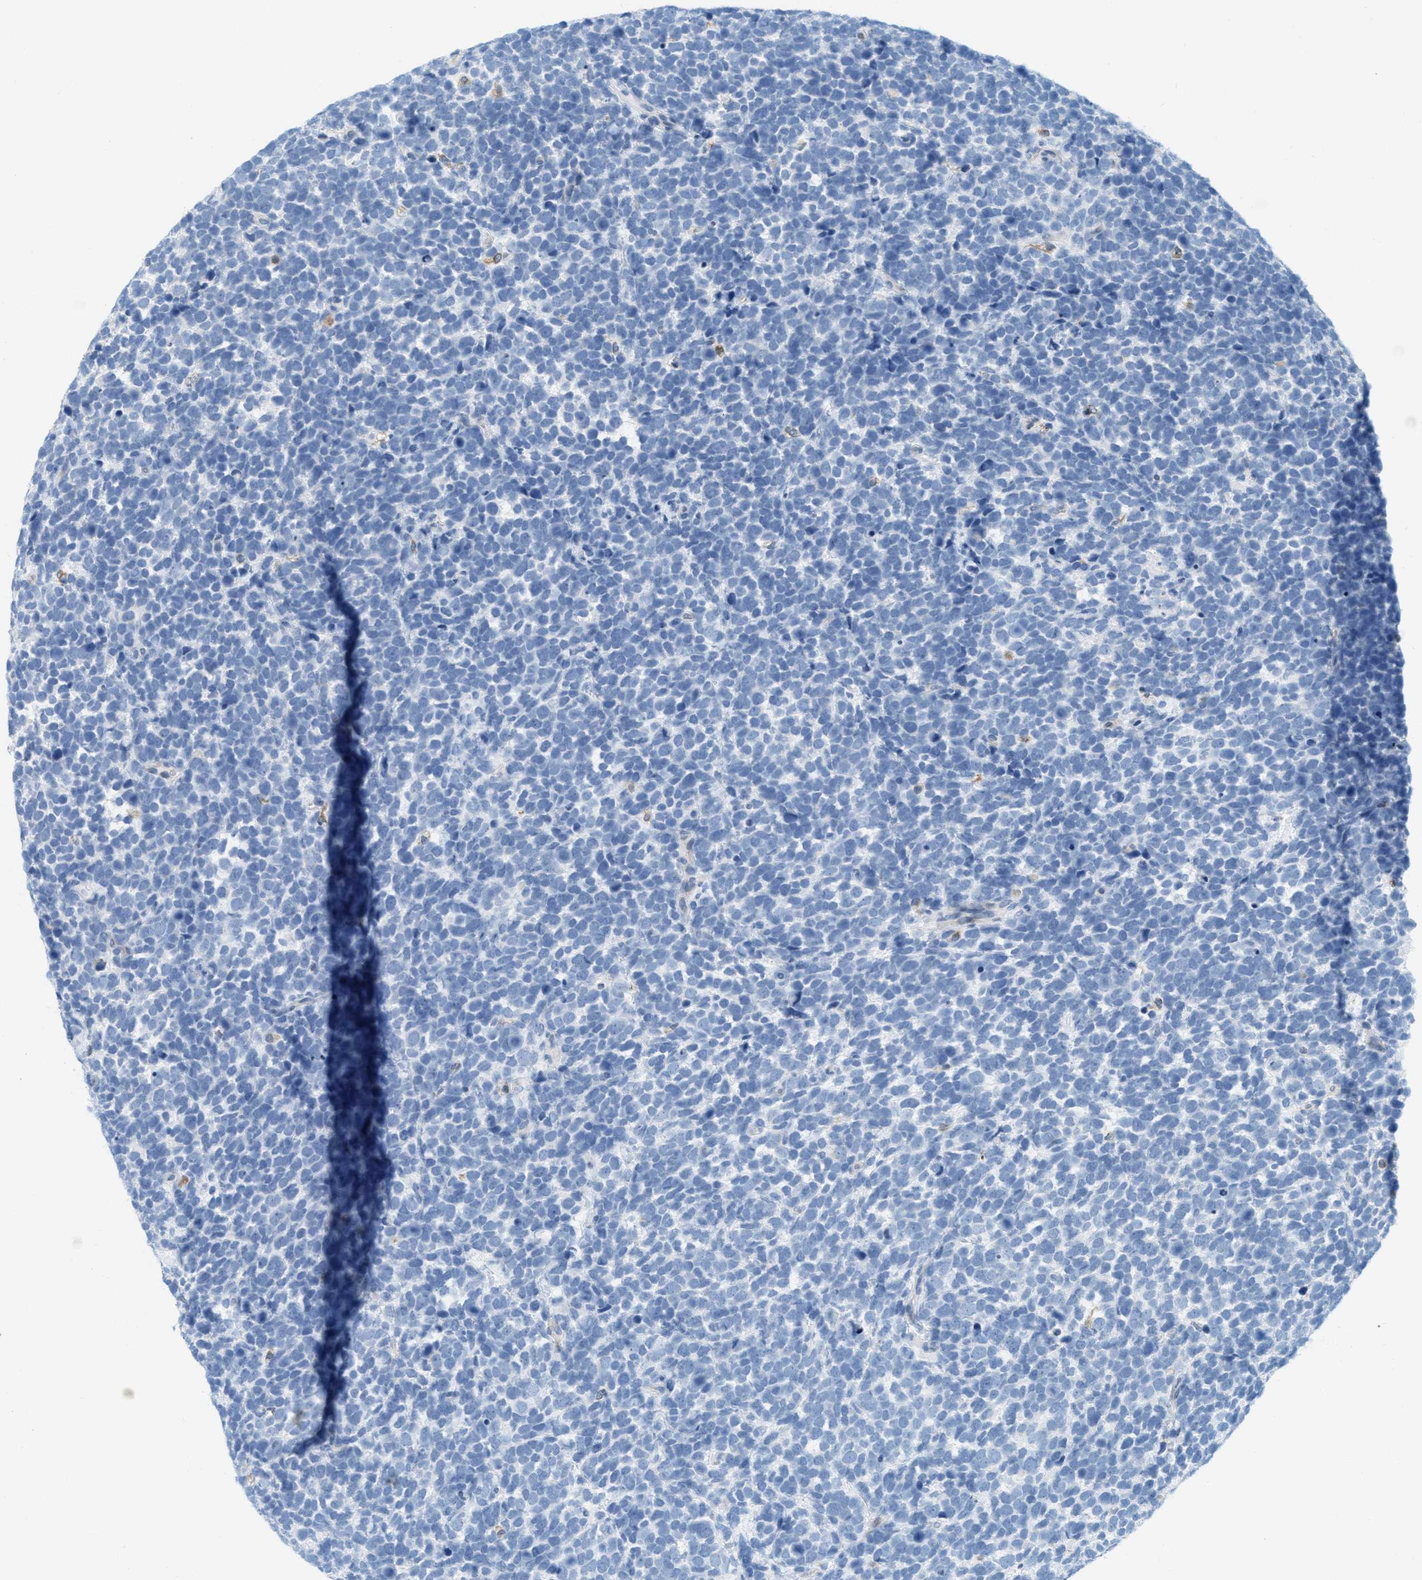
{"staining": {"intensity": "negative", "quantity": "none", "location": "none"}, "tissue": "urothelial cancer", "cell_type": "Tumor cells", "image_type": "cancer", "snomed": [{"axis": "morphology", "description": "Urothelial carcinoma, High grade"}, {"axis": "topography", "description": "Urinary bladder"}], "caption": "Tumor cells are negative for protein expression in human urothelial cancer.", "gene": "TEX264", "patient": {"sex": "female", "age": 82}}